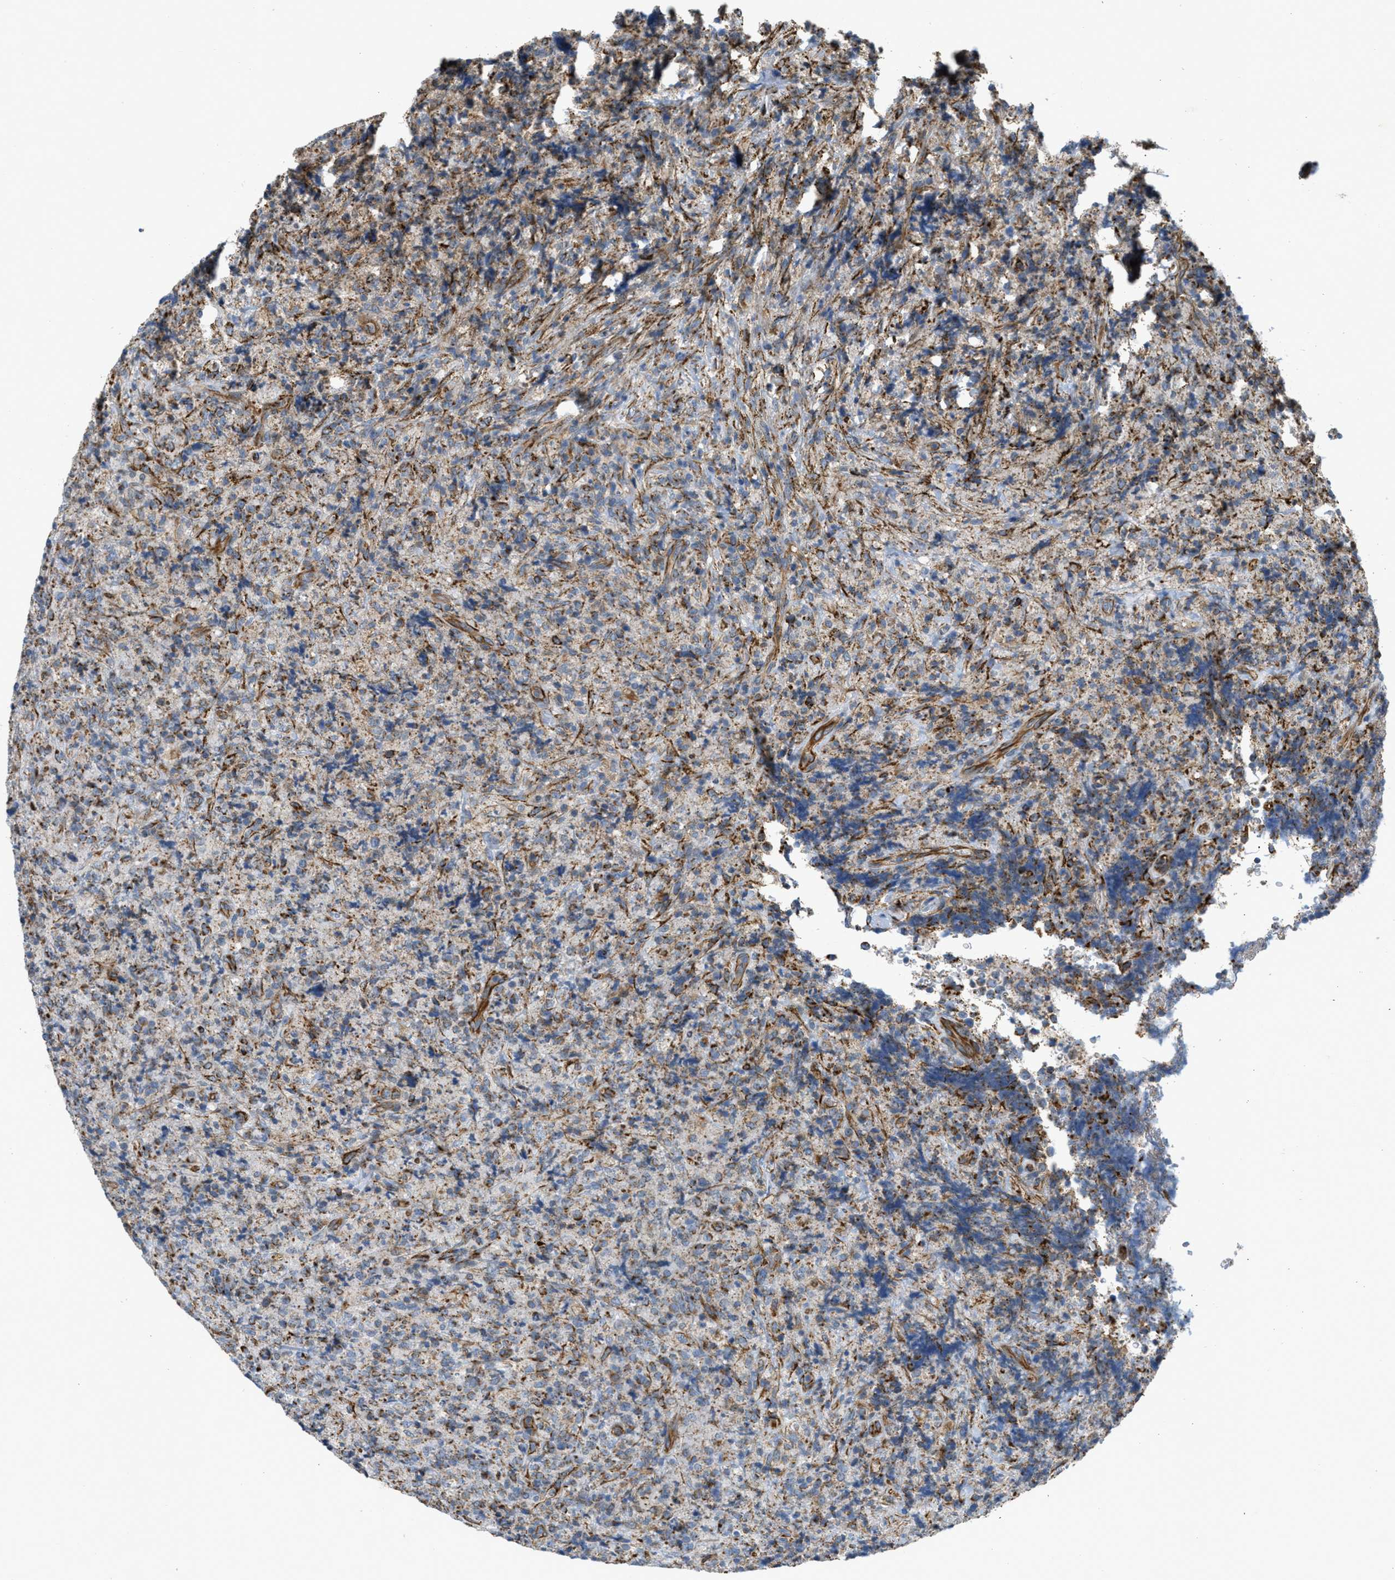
{"staining": {"intensity": "moderate", "quantity": "<25%", "location": "cytoplasmic/membranous"}, "tissue": "lymphoma", "cell_type": "Tumor cells", "image_type": "cancer", "snomed": [{"axis": "morphology", "description": "Malignant lymphoma, non-Hodgkin's type, High grade"}, {"axis": "topography", "description": "Tonsil"}], "caption": "The image shows staining of lymphoma, revealing moderate cytoplasmic/membranous protein expression (brown color) within tumor cells.", "gene": "BTN3A1", "patient": {"sex": "female", "age": 36}}